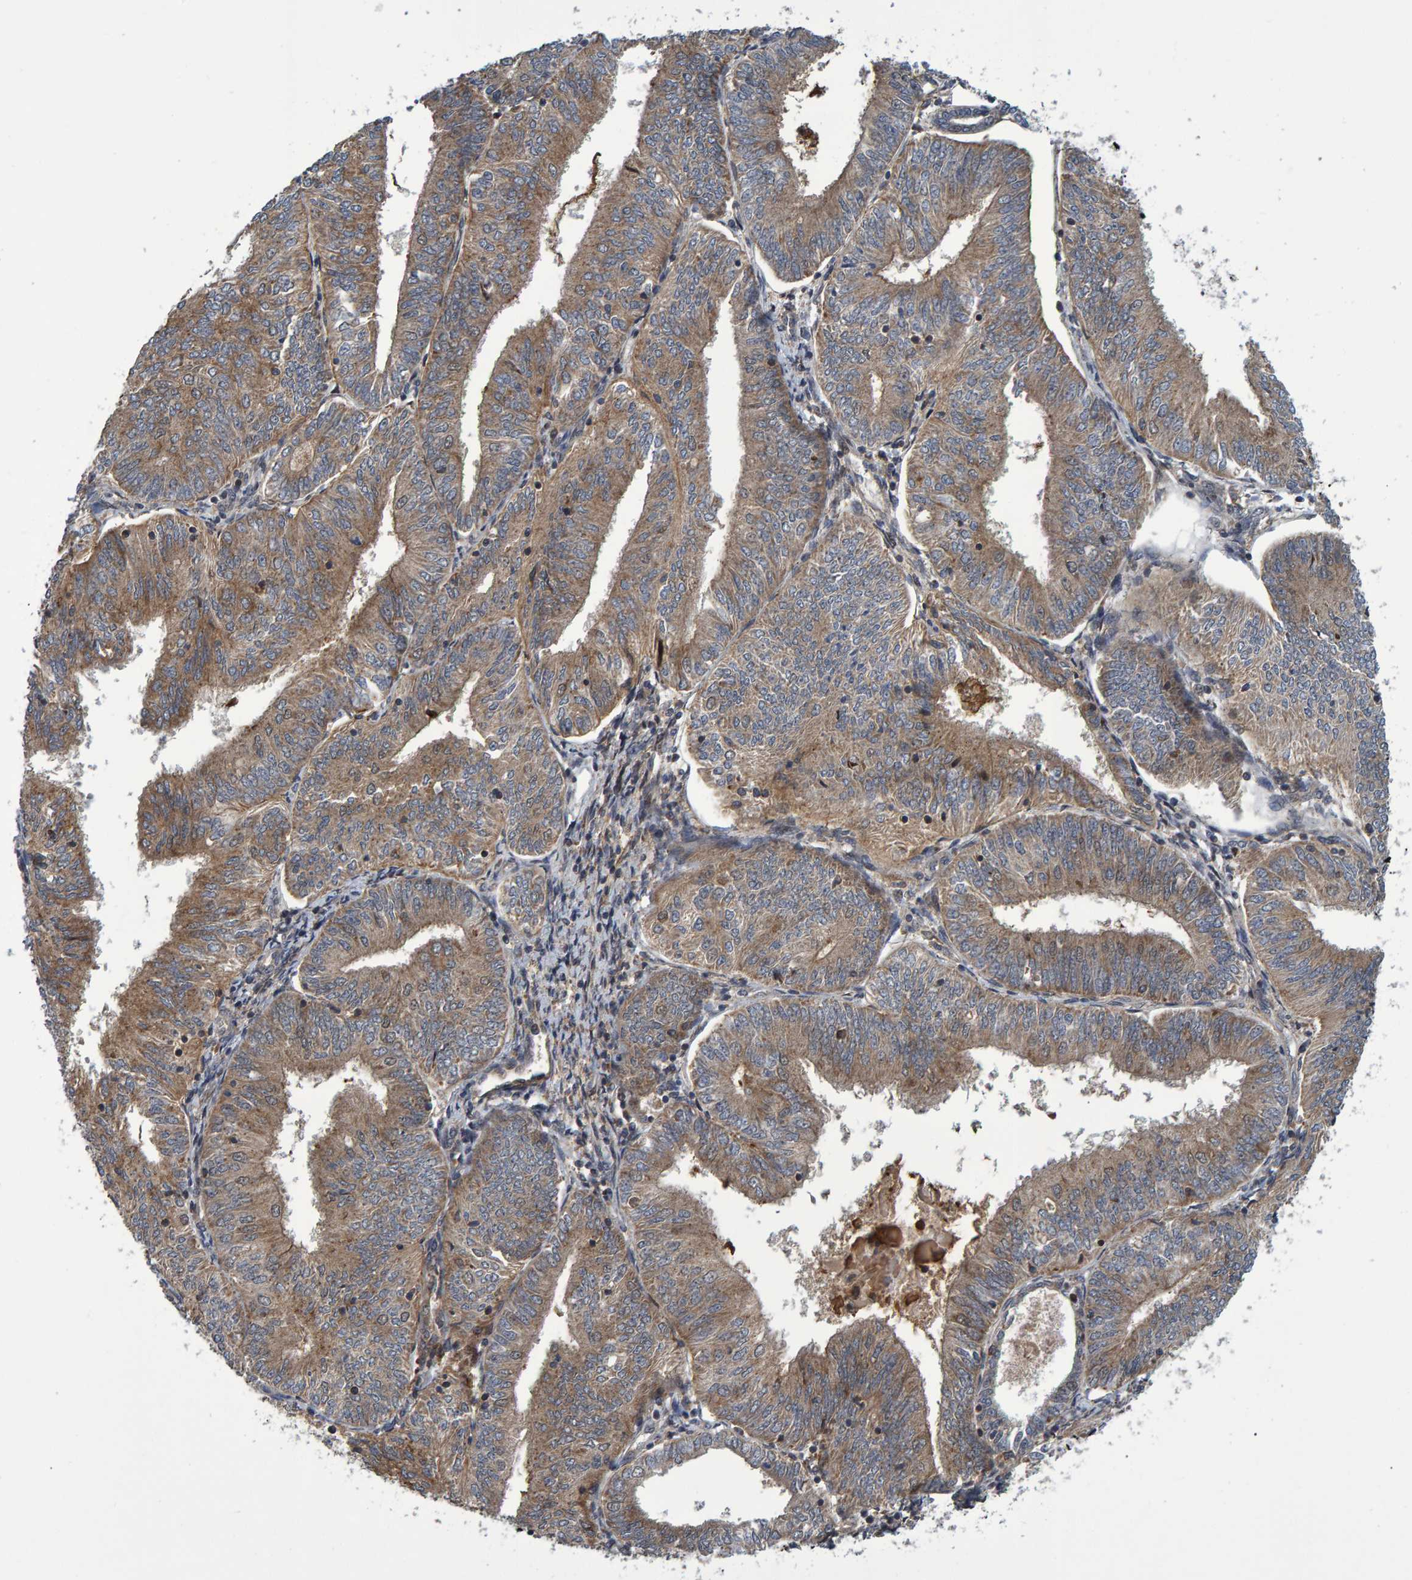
{"staining": {"intensity": "moderate", "quantity": ">75%", "location": "cytoplasmic/membranous"}, "tissue": "endometrial cancer", "cell_type": "Tumor cells", "image_type": "cancer", "snomed": [{"axis": "morphology", "description": "Adenocarcinoma, NOS"}, {"axis": "topography", "description": "Endometrium"}], "caption": "DAB immunohistochemical staining of adenocarcinoma (endometrial) reveals moderate cytoplasmic/membranous protein staining in about >75% of tumor cells.", "gene": "ATP6V1H", "patient": {"sex": "female", "age": 58}}